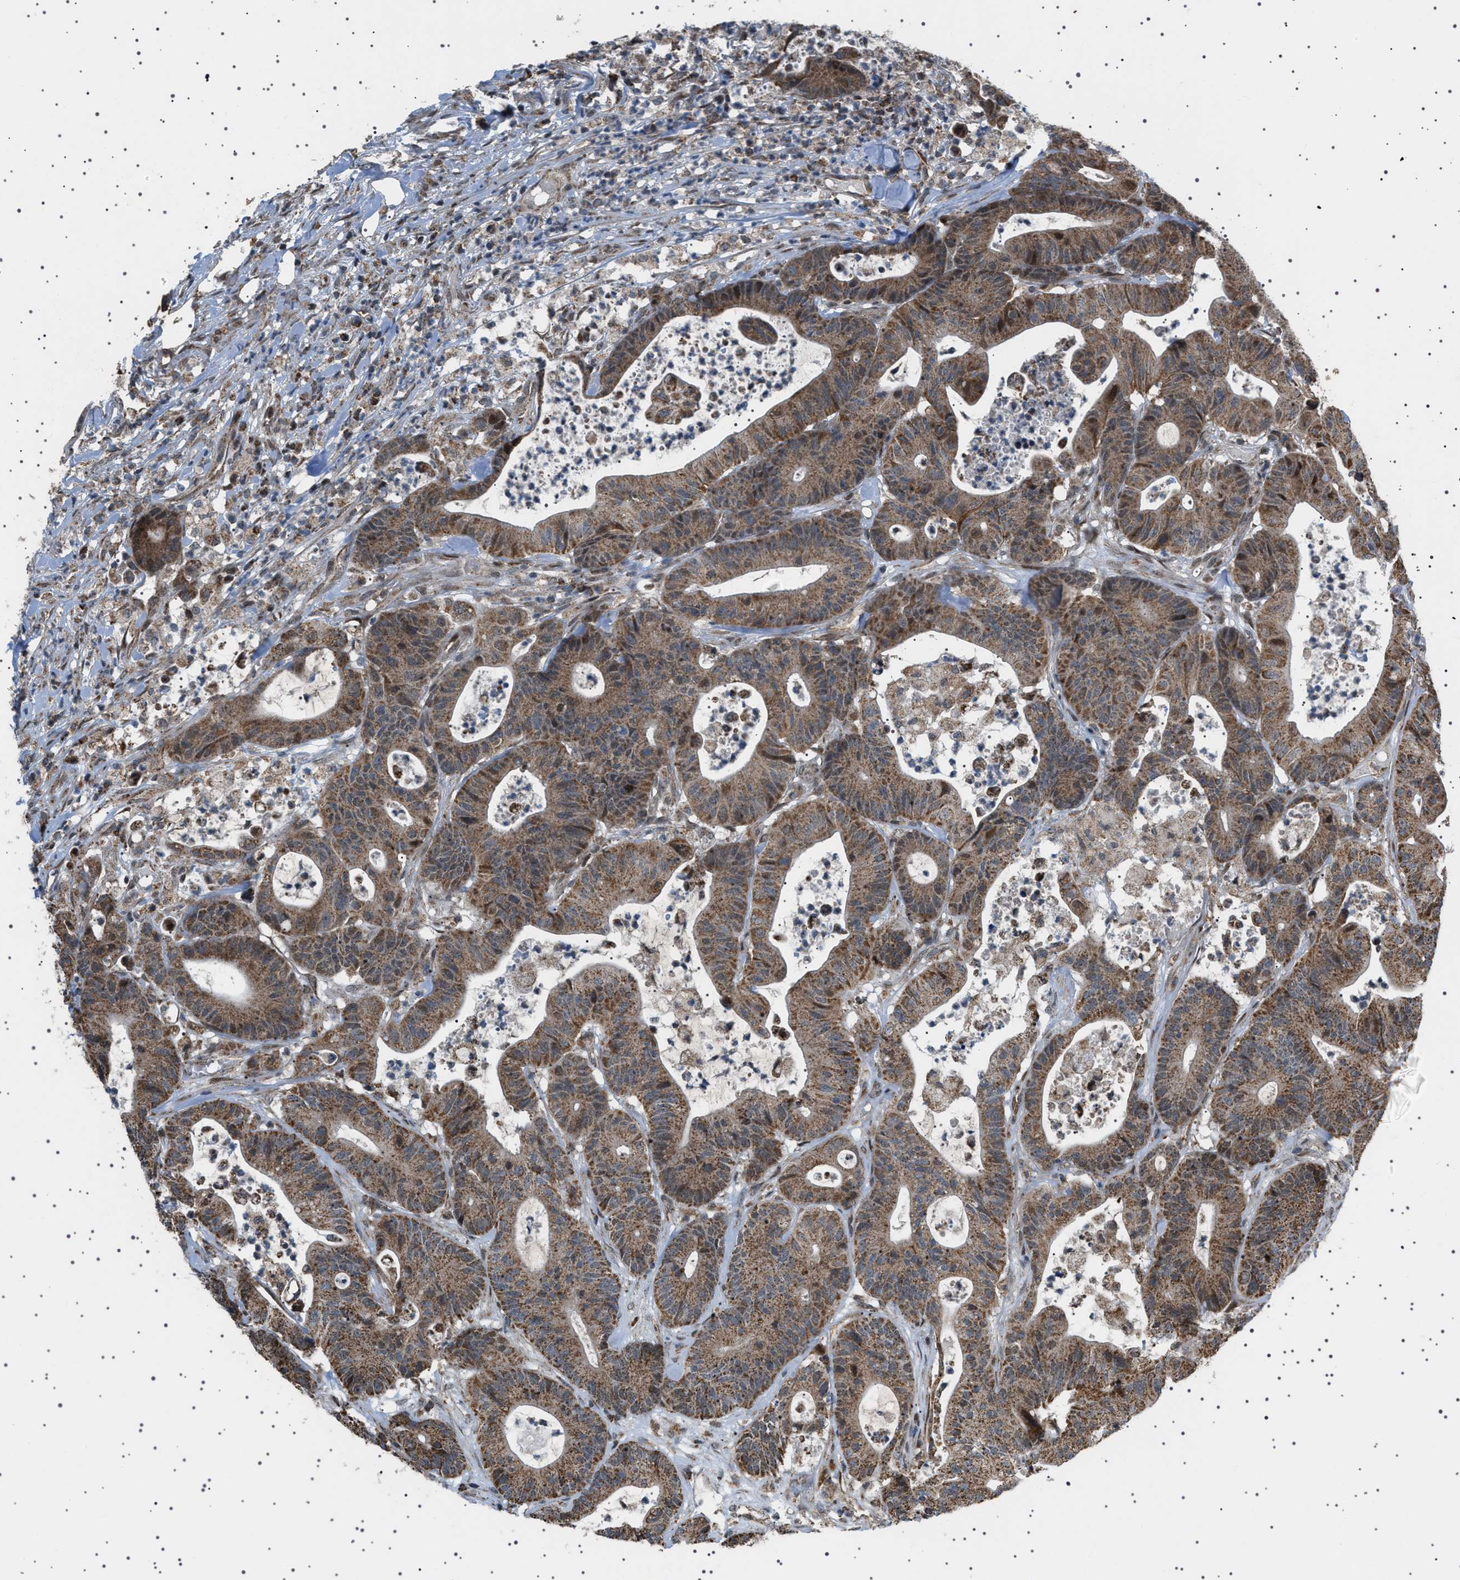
{"staining": {"intensity": "moderate", "quantity": ">75%", "location": "cytoplasmic/membranous"}, "tissue": "colorectal cancer", "cell_type": "Tumor cells", "image_type": "cancer", "snomed": [{"axis": "morphology", "description": "Adenocarcinoma, NOS"}, {"axis": "topography", "description": "Colon"}], "caption": "This is a micrograph of IHC staining of colorectal adenocarcinoma, which shows moderate positivity in the cytoplasmic/membranous of tumor cells.", "gene": "MELK", "patient": {"sex": "female", "age": 84}}